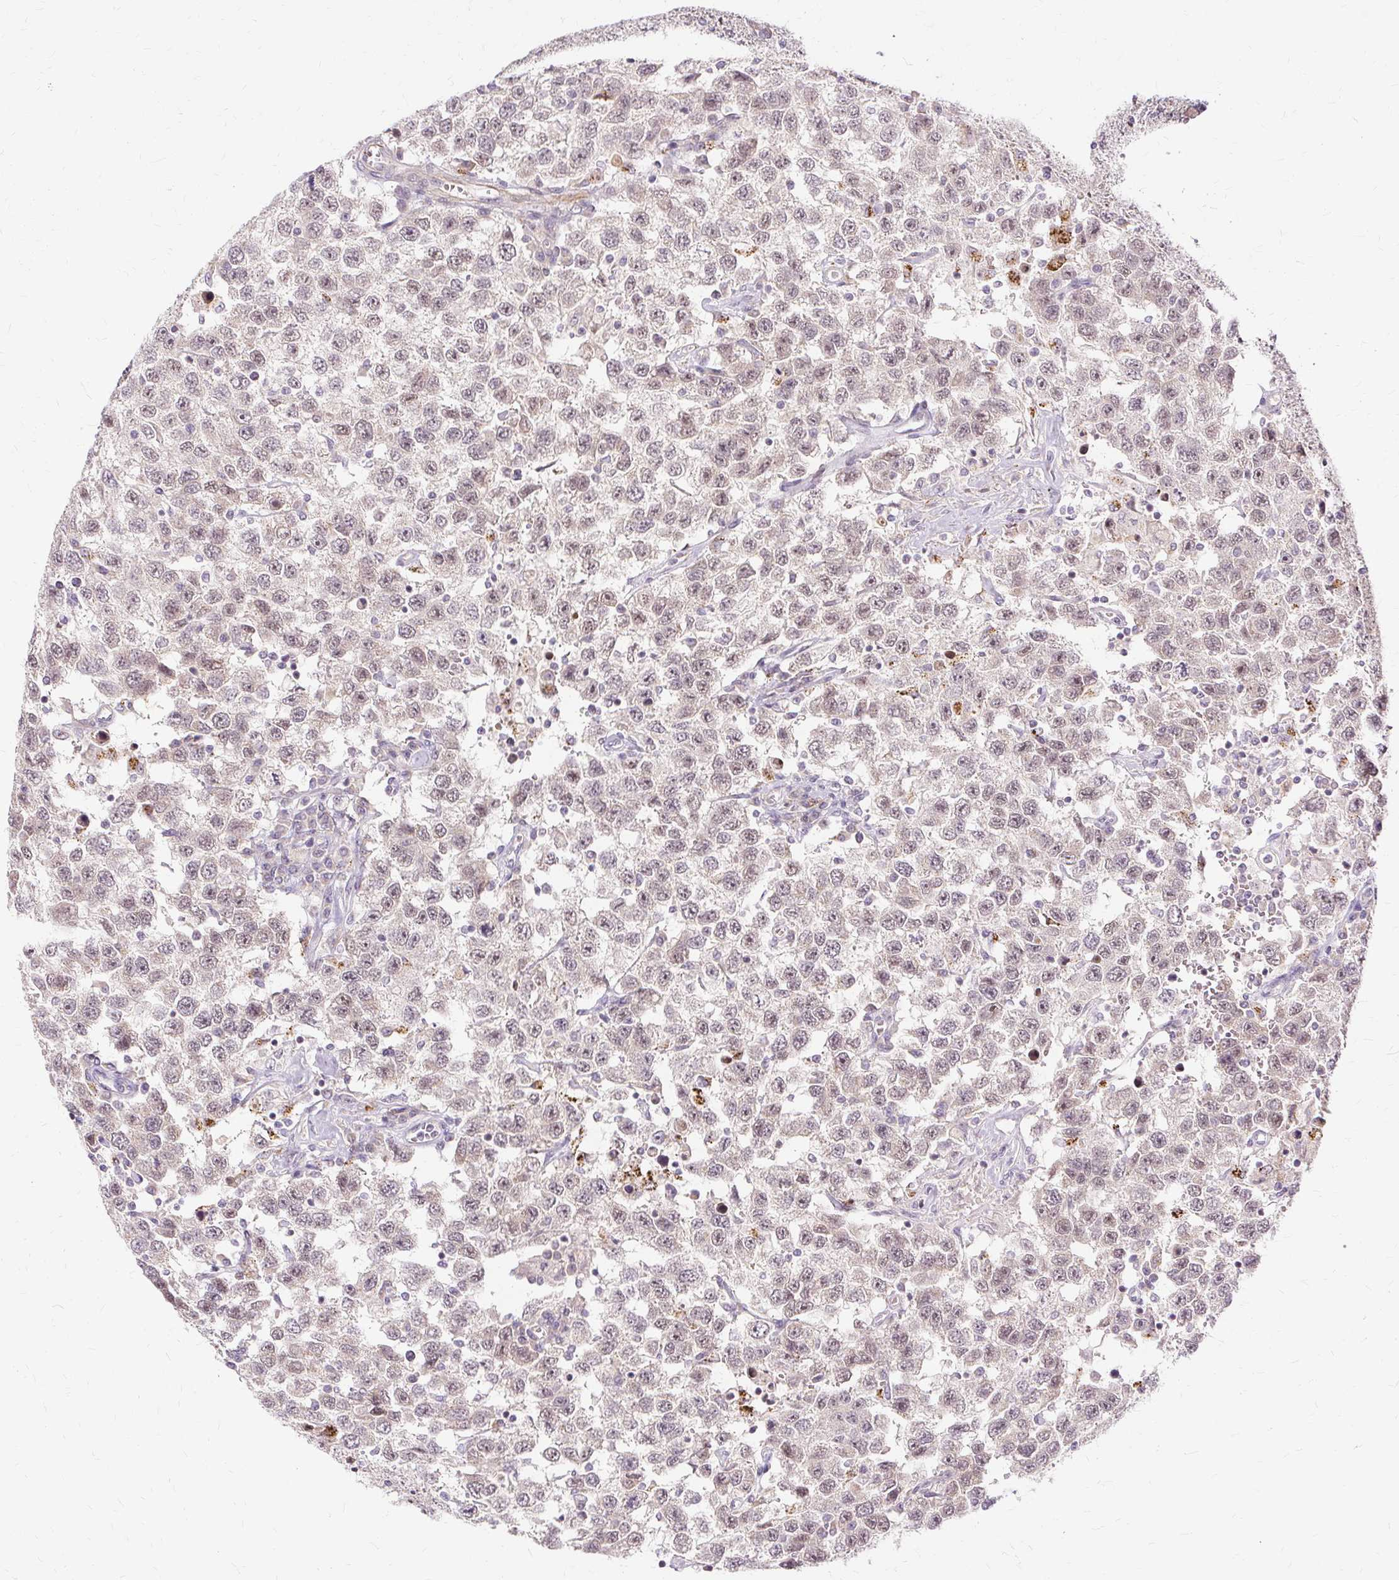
{"staining": {"intensity": "moderate", "quantity": "25%-75%", "location": "nuclear"}, "tissue": "testis cancer", "cell_type": "Tumor cells", "image_type": "cancer", "snomed": [{"axis": "morphology", "description": "Seminoma, NOS"}, {"axis": "topography", "description": "Testis"}], "caption": "Approximately 25%-75% of tumor cells in testis cancer (seminoma) demonstrate moderate nuclear protein expression as visualized by brown immunohistochemical staining.", "gene": "MMACHC", "patient": {"sex": "male", "age": 41}}